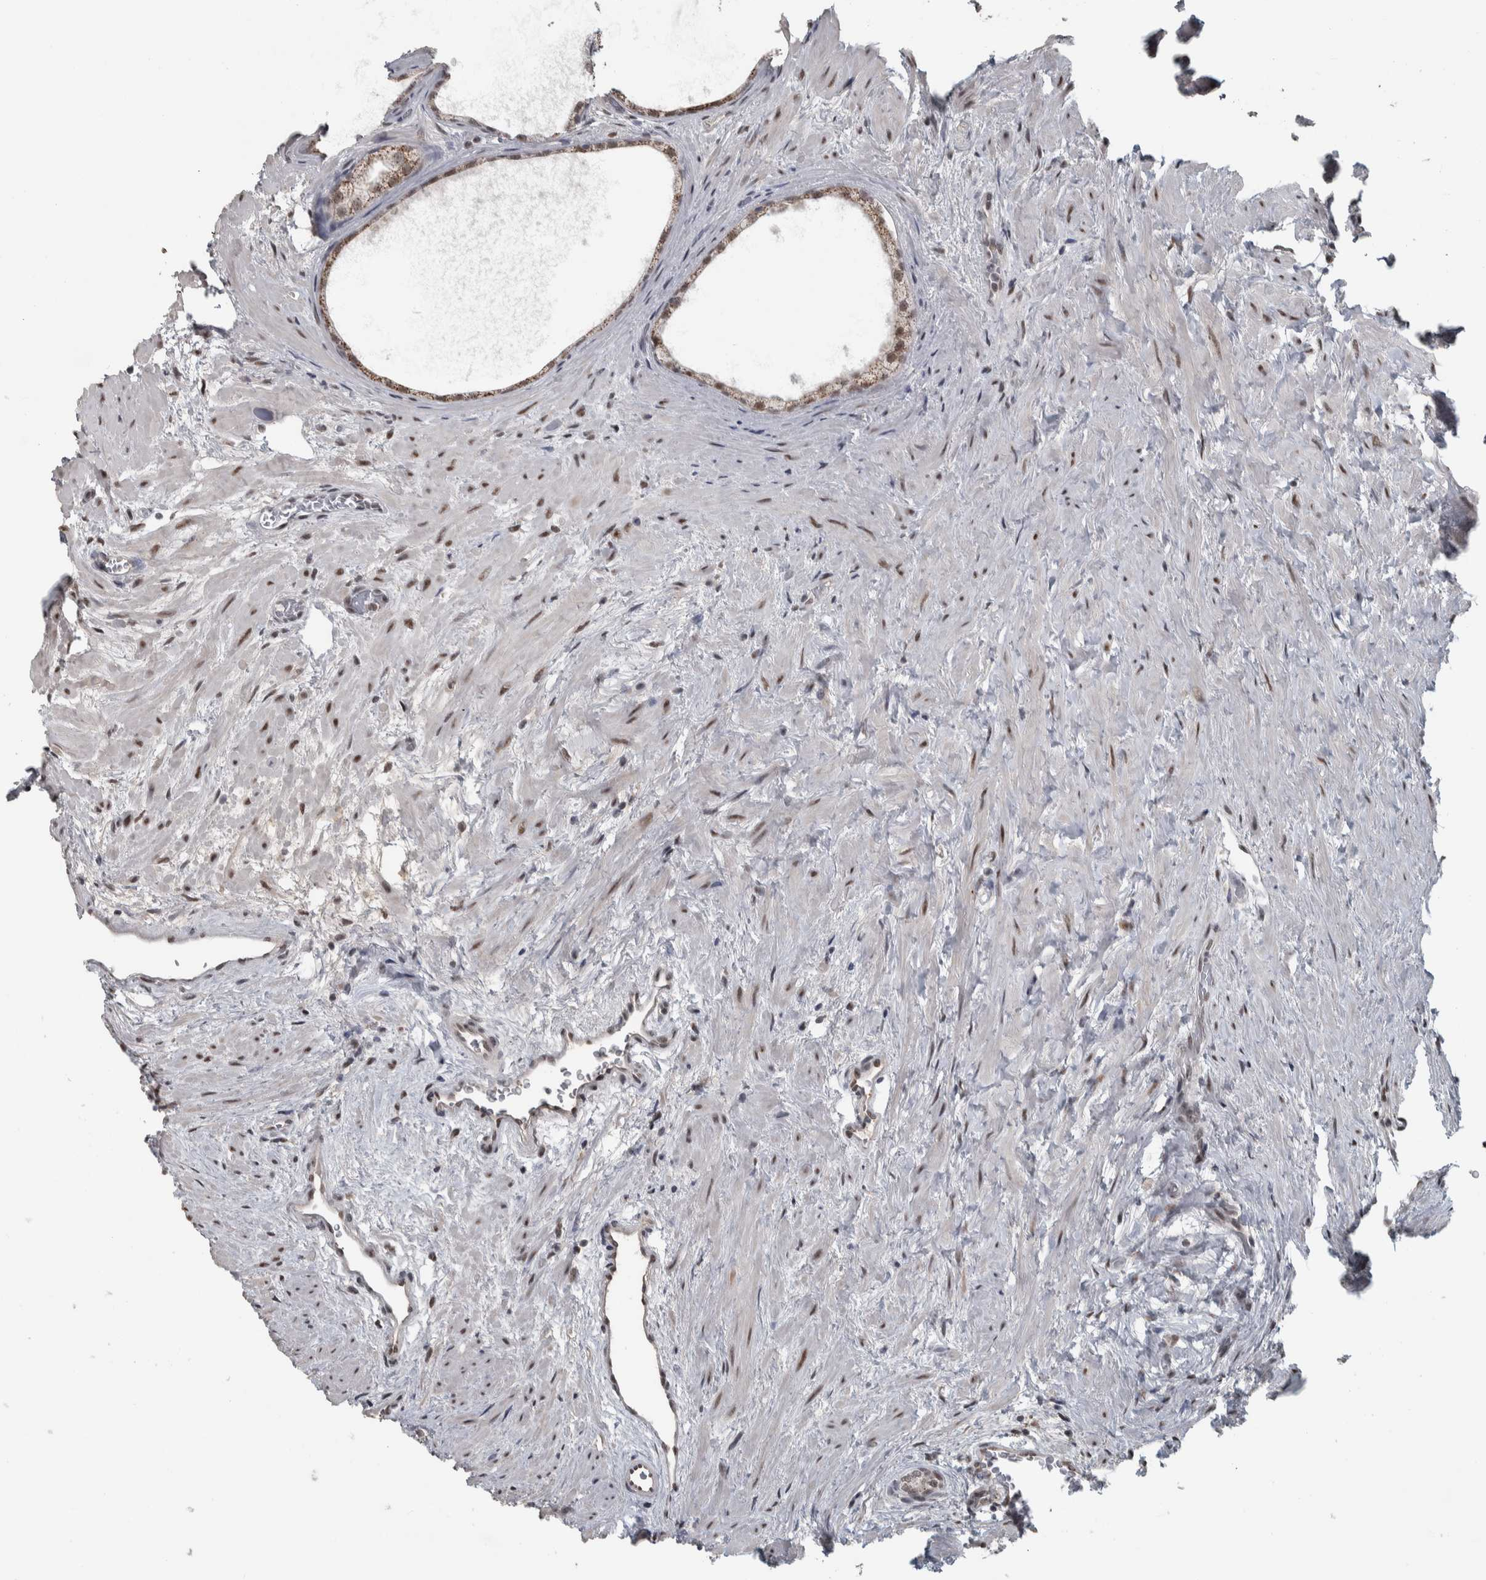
{"staining": {"intensity": "moderate", "quantity": ">75%", "location": "cytoplasmic/membranous,nuclear"}, "tissue": "prostate", "cell_type": "Glandular cells", "image_type": "normal", "snomed": [{"axis": "morphology", "description": "Normal tissue, NOS"}, {"axis": "topography", "description": "Prostate"}], "caption": "A brown stain highlights moderate cytoplasmic/membranous,nuclear expression of a protein in glandular cells of normal human prostate.", "gene": "DDX42", "patient": {"sex": "male", "age": 48}}